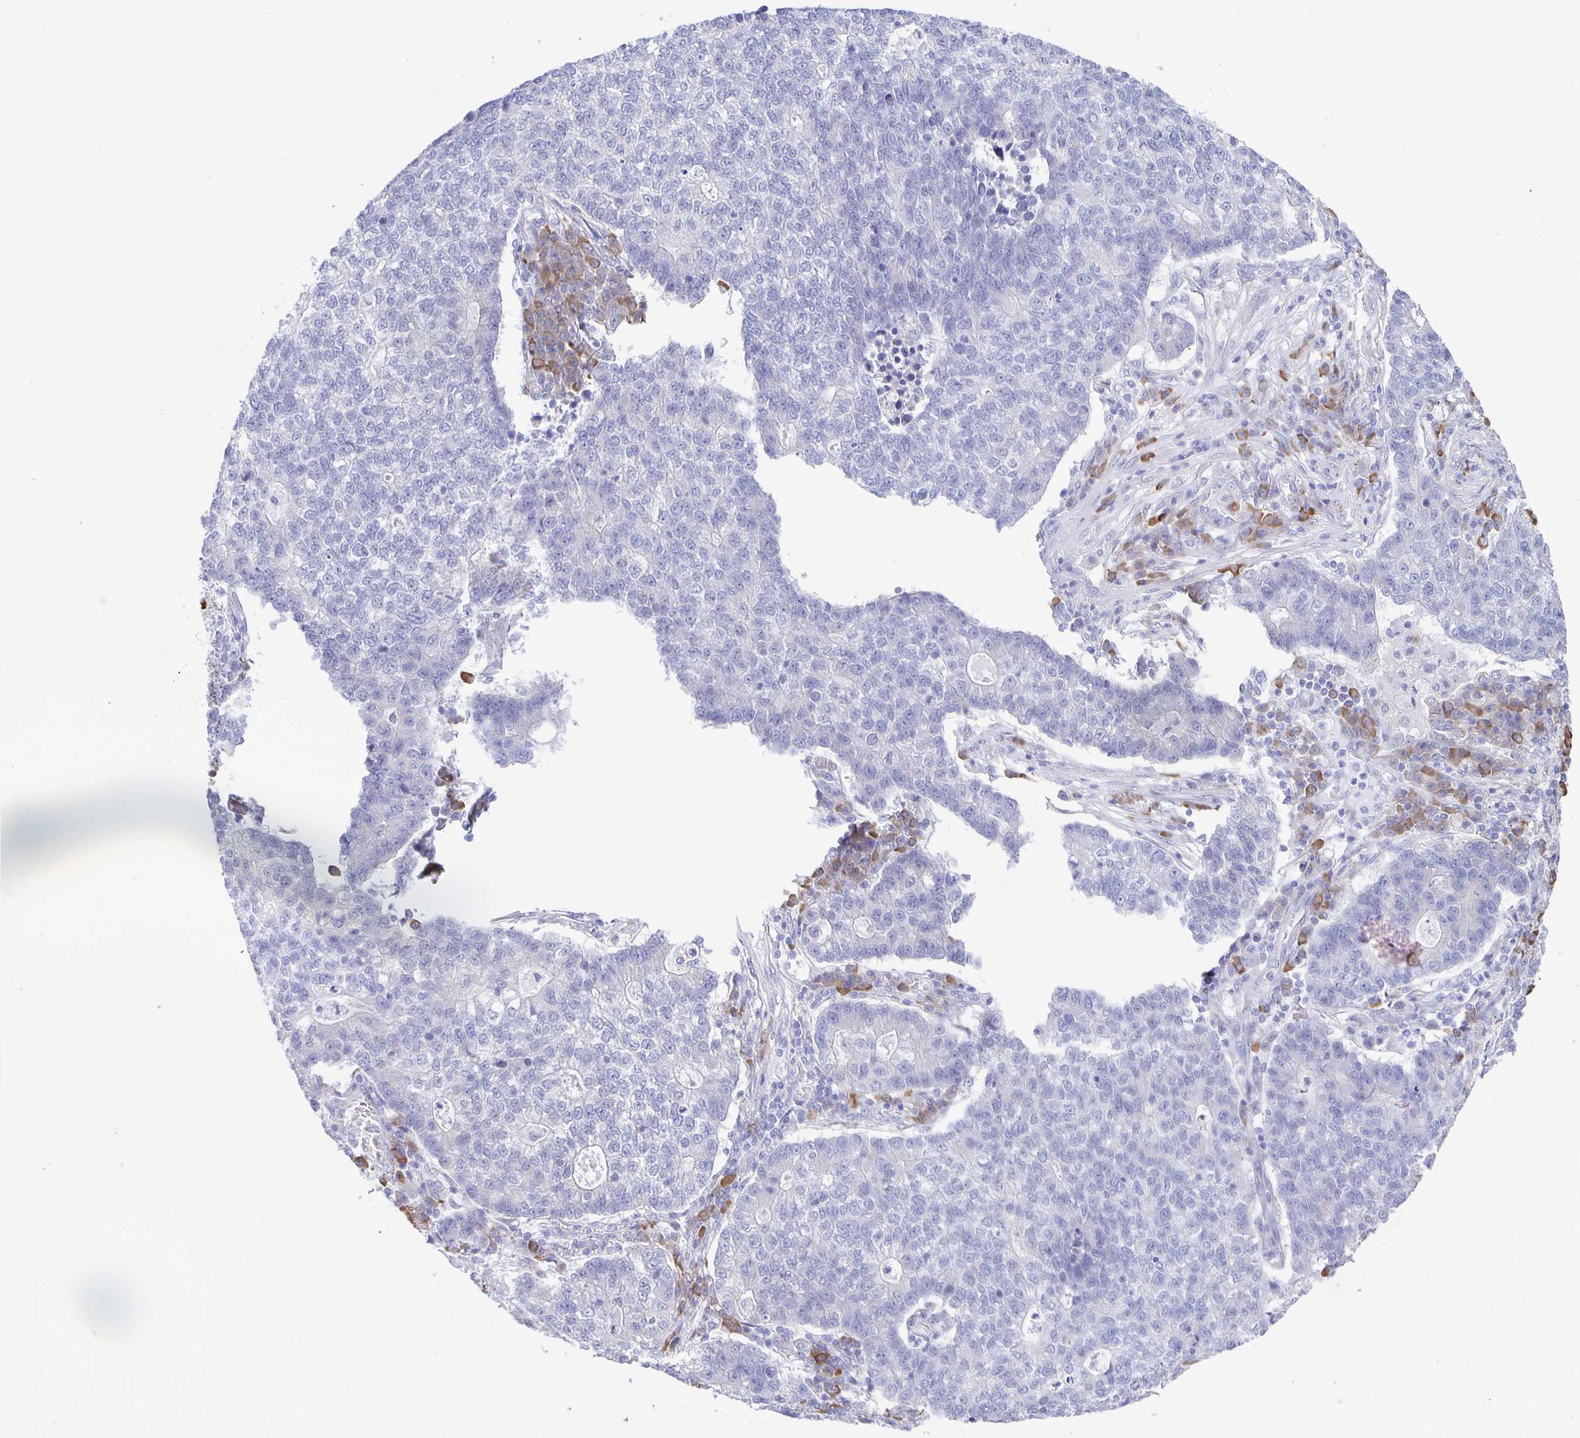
{"staining": {"intensity": "negative", "quantity": "none", "location": "none"}, "tissue": "lung cancer", "cell_type": "Tumor cells", "image_type": "cancer", "snomed": [{"axis": "morphology", "description": "Adenocarcinoma, NOS"}, {"axis": "topography", "description": "Lung"}], "caption": "The IHC image has no significant positivity in tumor cells of lung cancer tissue.", "gene": "ERMN", "patient": {"sex": "male", "age": 57}}